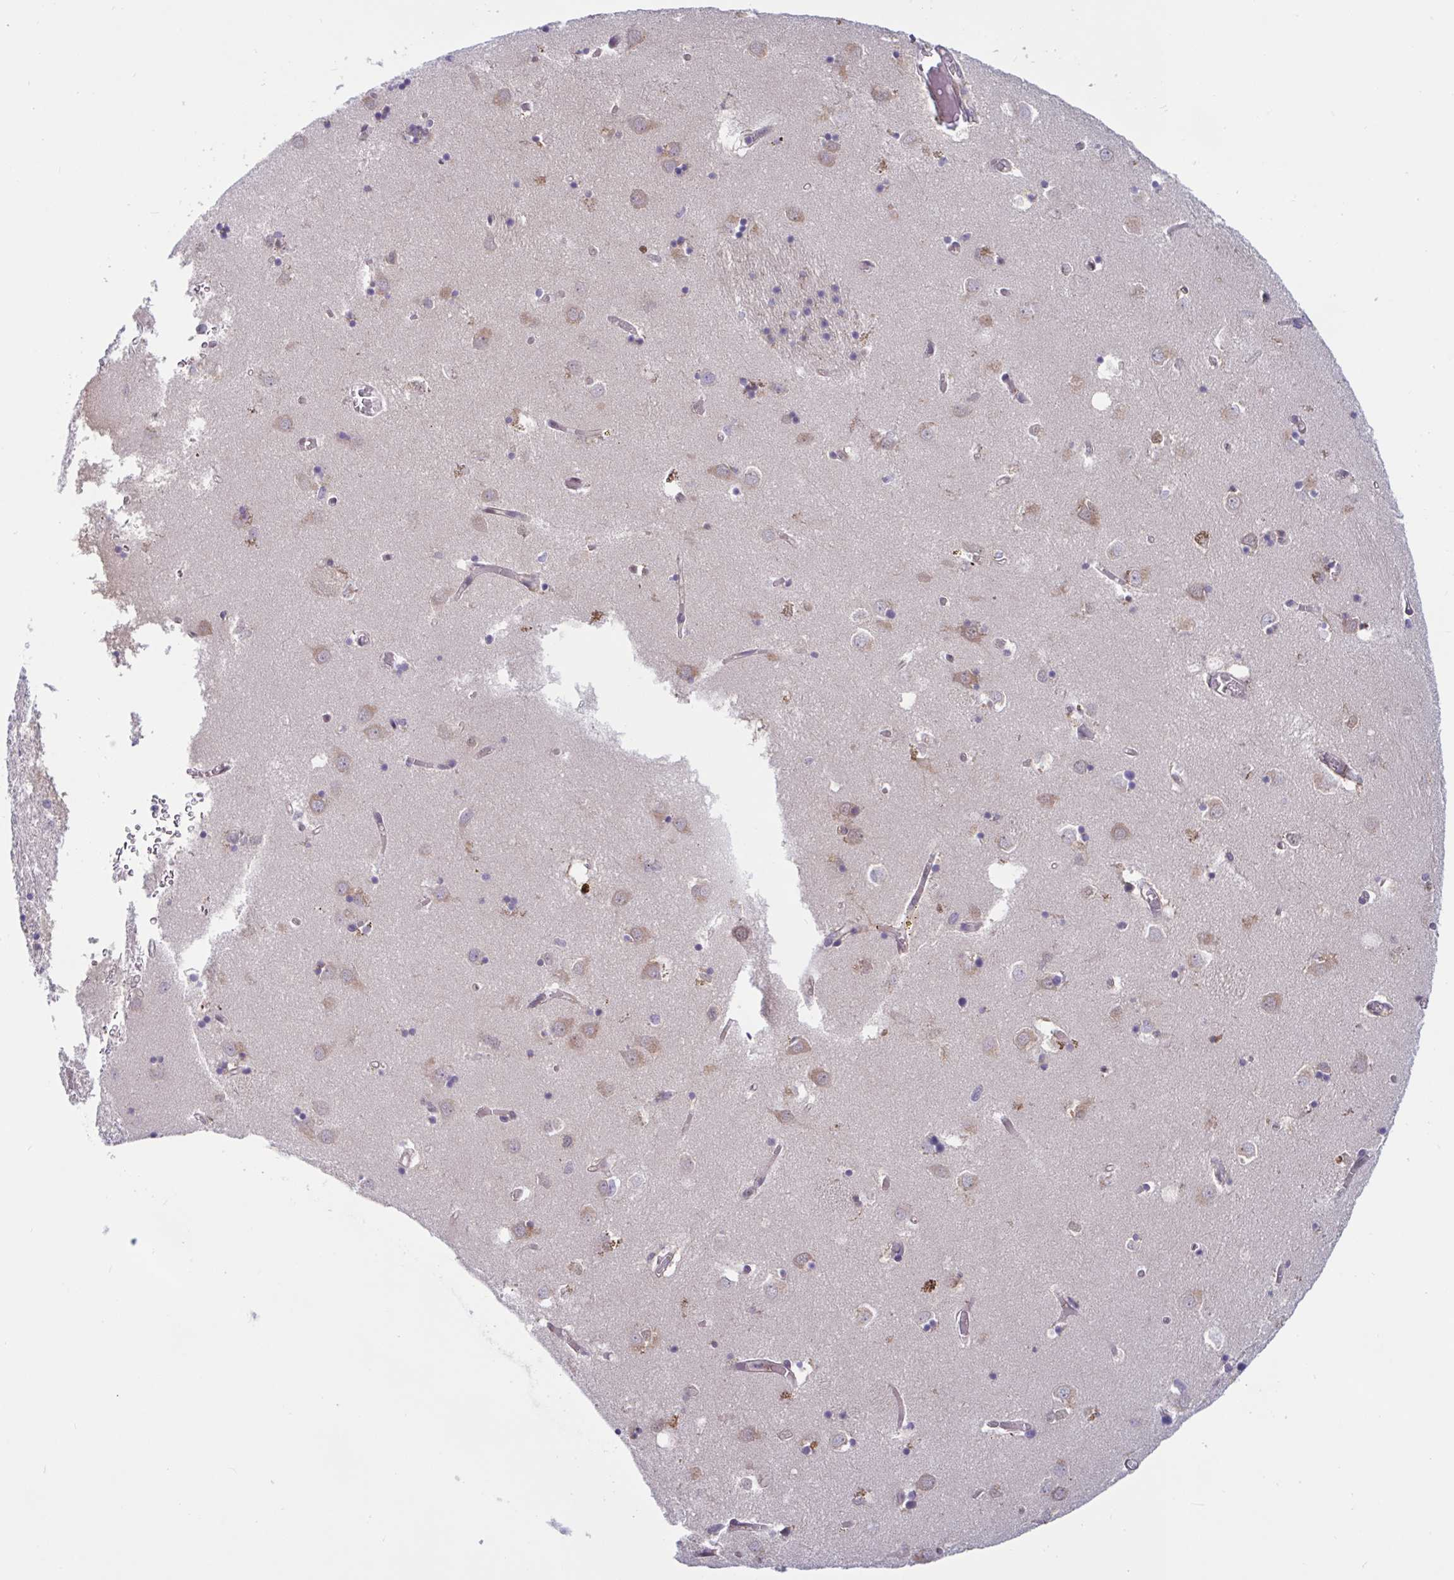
{"staining": {"intensity": "negative", "quantity": "none", "location": "none"}, "tissue": "caudate", "cell_type": "Glial cells", "image_type": "normal", "snomed": [{"axis": "morphology", "description": "Normal tissue, NOS"}, {"axis": "topography", "description": "Lateral ventricle wall"}], "caption": "This is an IHC micrograph of normal caudate. There is no staining in glial cells.", "gene": "TSN", "patient": {"sex": "male", "age": 70}}